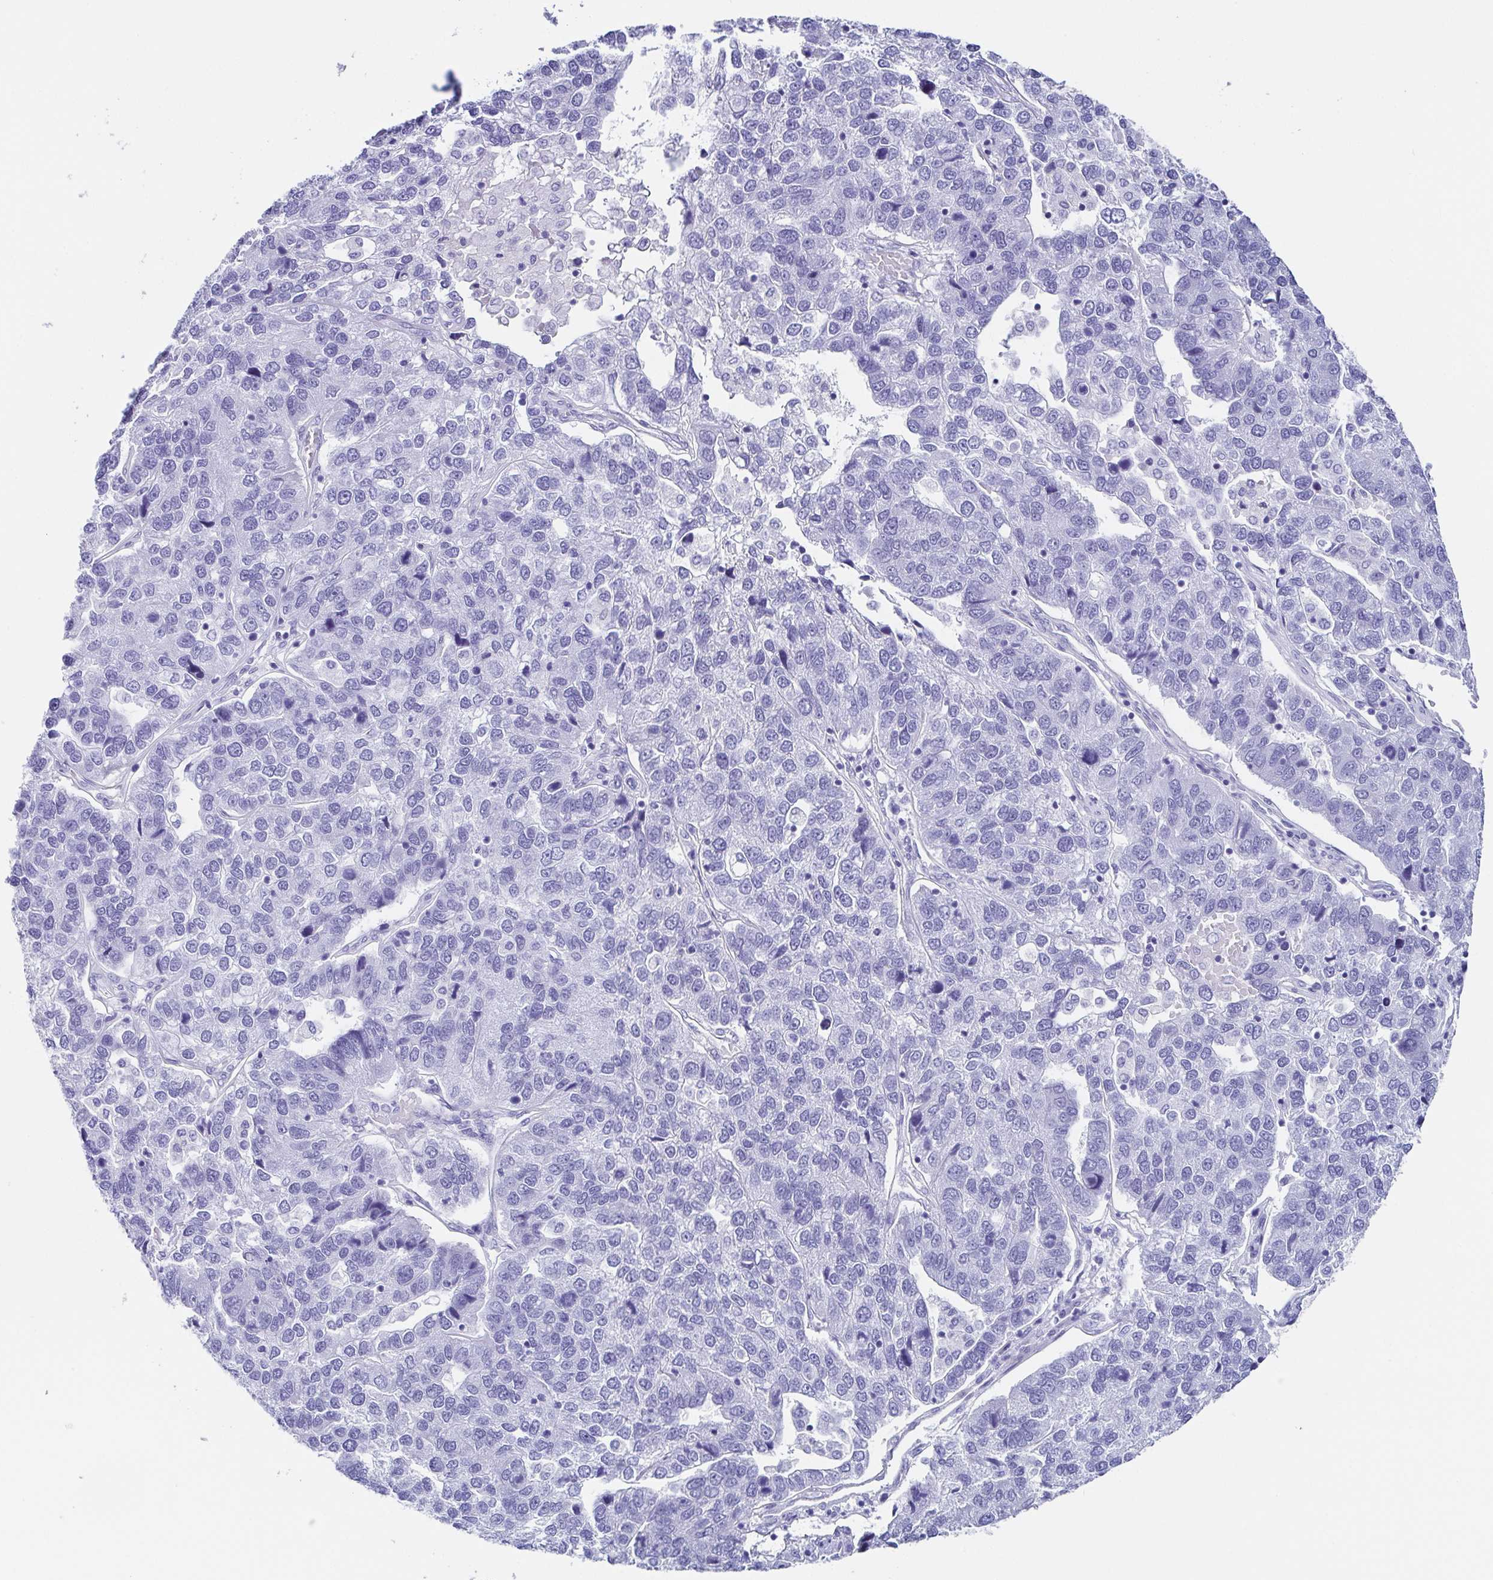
{"staining": {"intensity": "negative", "quantity": "none", "location": "none"}, "tissue": "pancreatic cancer", "cell_type": "Tumor cells", "image_type": "cancer", "snomed": [{"axis": "morphology", "description": "Adenocarcinoma, NOS"}, {"axis": "topography", "description": "Pancreas"}], "caption": "Immunohistochemical staining of pancreatic adenocarcinoma demonstrates no significant positivity in tumor cells.", "gene": "TNNT2", "patient": {"sex": "female", "age": 61}}